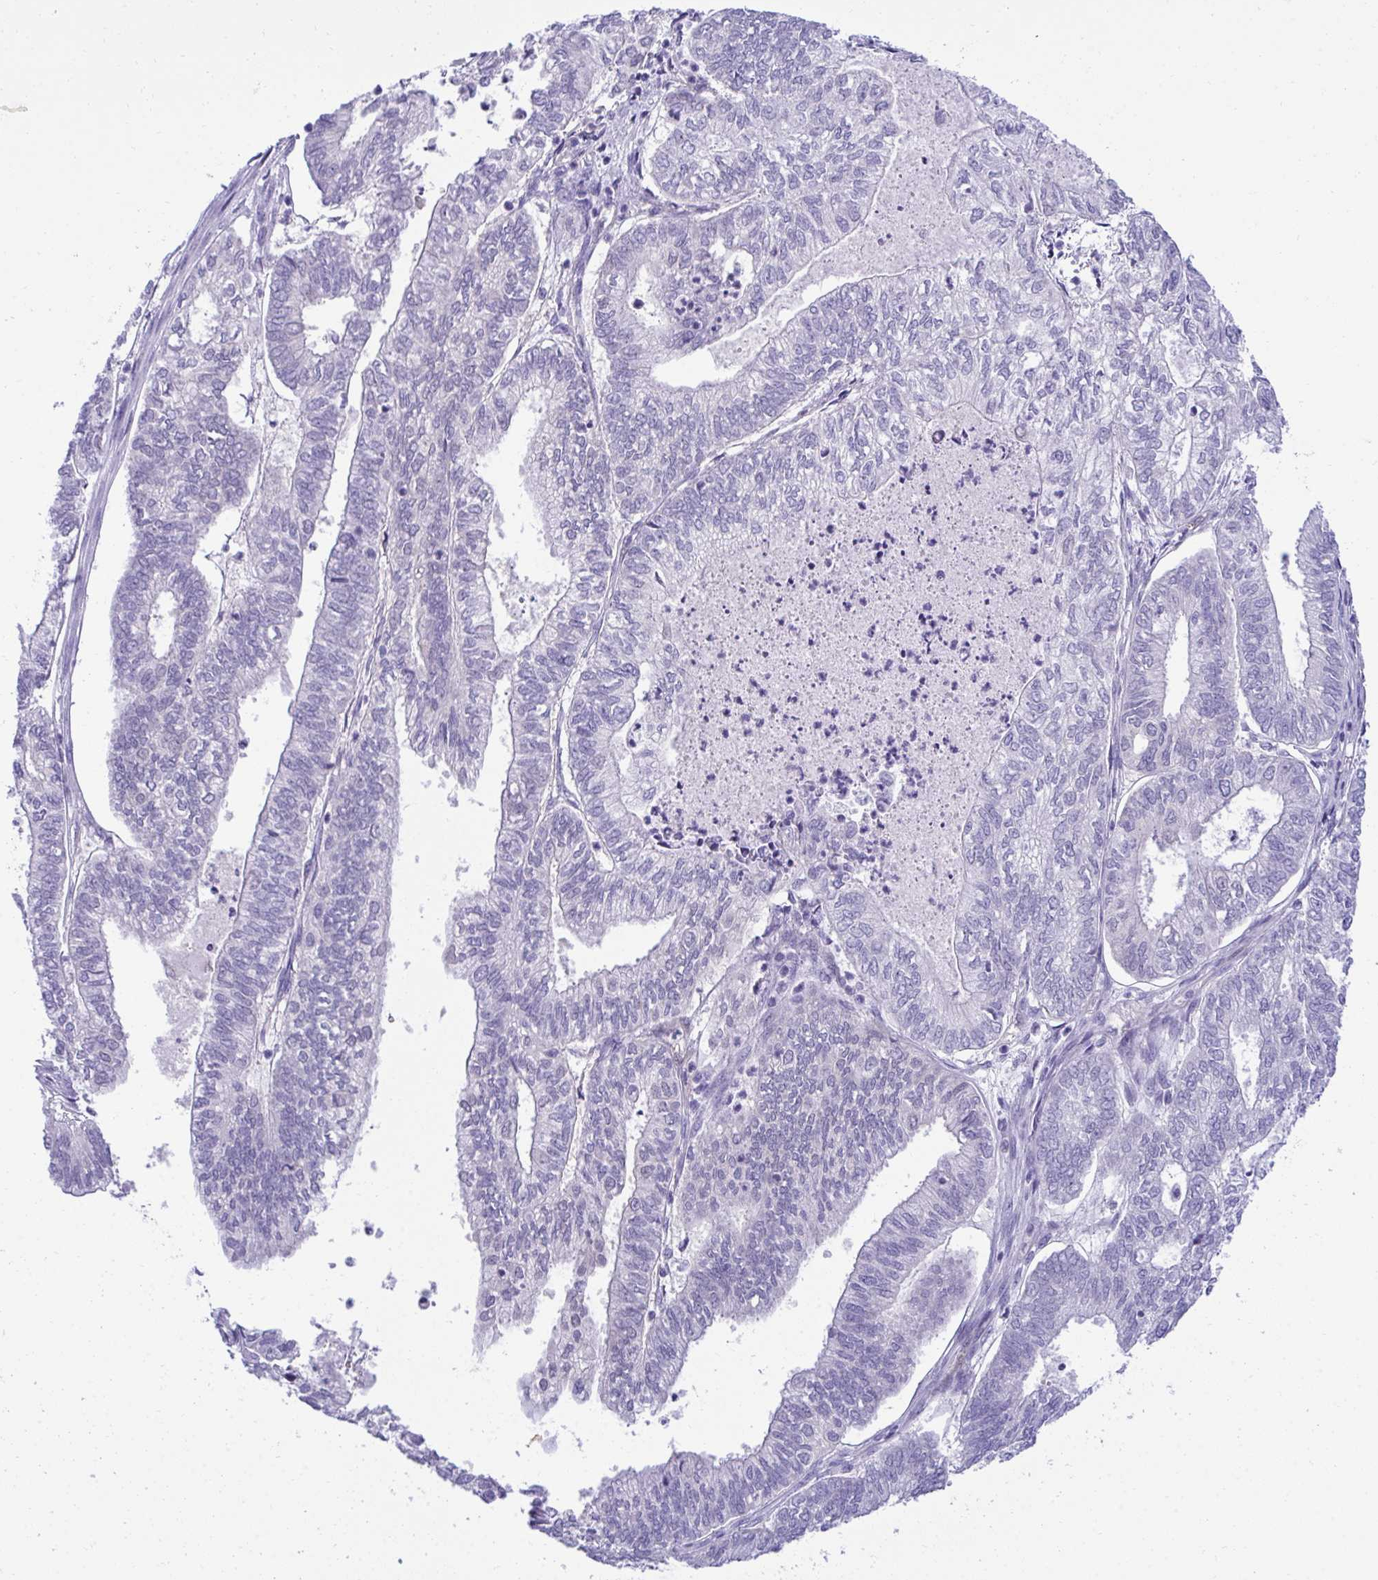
{"staining": {"intensity": "negative", "quantity": "none", "location": "none"}, "tissue": "ovarian cancer", "cell_type": "Tumor cells", "image_type": "cancer", "snomed": [{"axis": "morphology", "description": "Carcinoma, endometroid"}, {"axis": "topography", "description": "Ovary"}], "caption": "Endometroid carcinoma (ovarian) stained for a protein using immunohistochemistry shows no staining tumor cells.", "gene": "PGM2L1", "patient": {"sex": "female", "age": 64}}